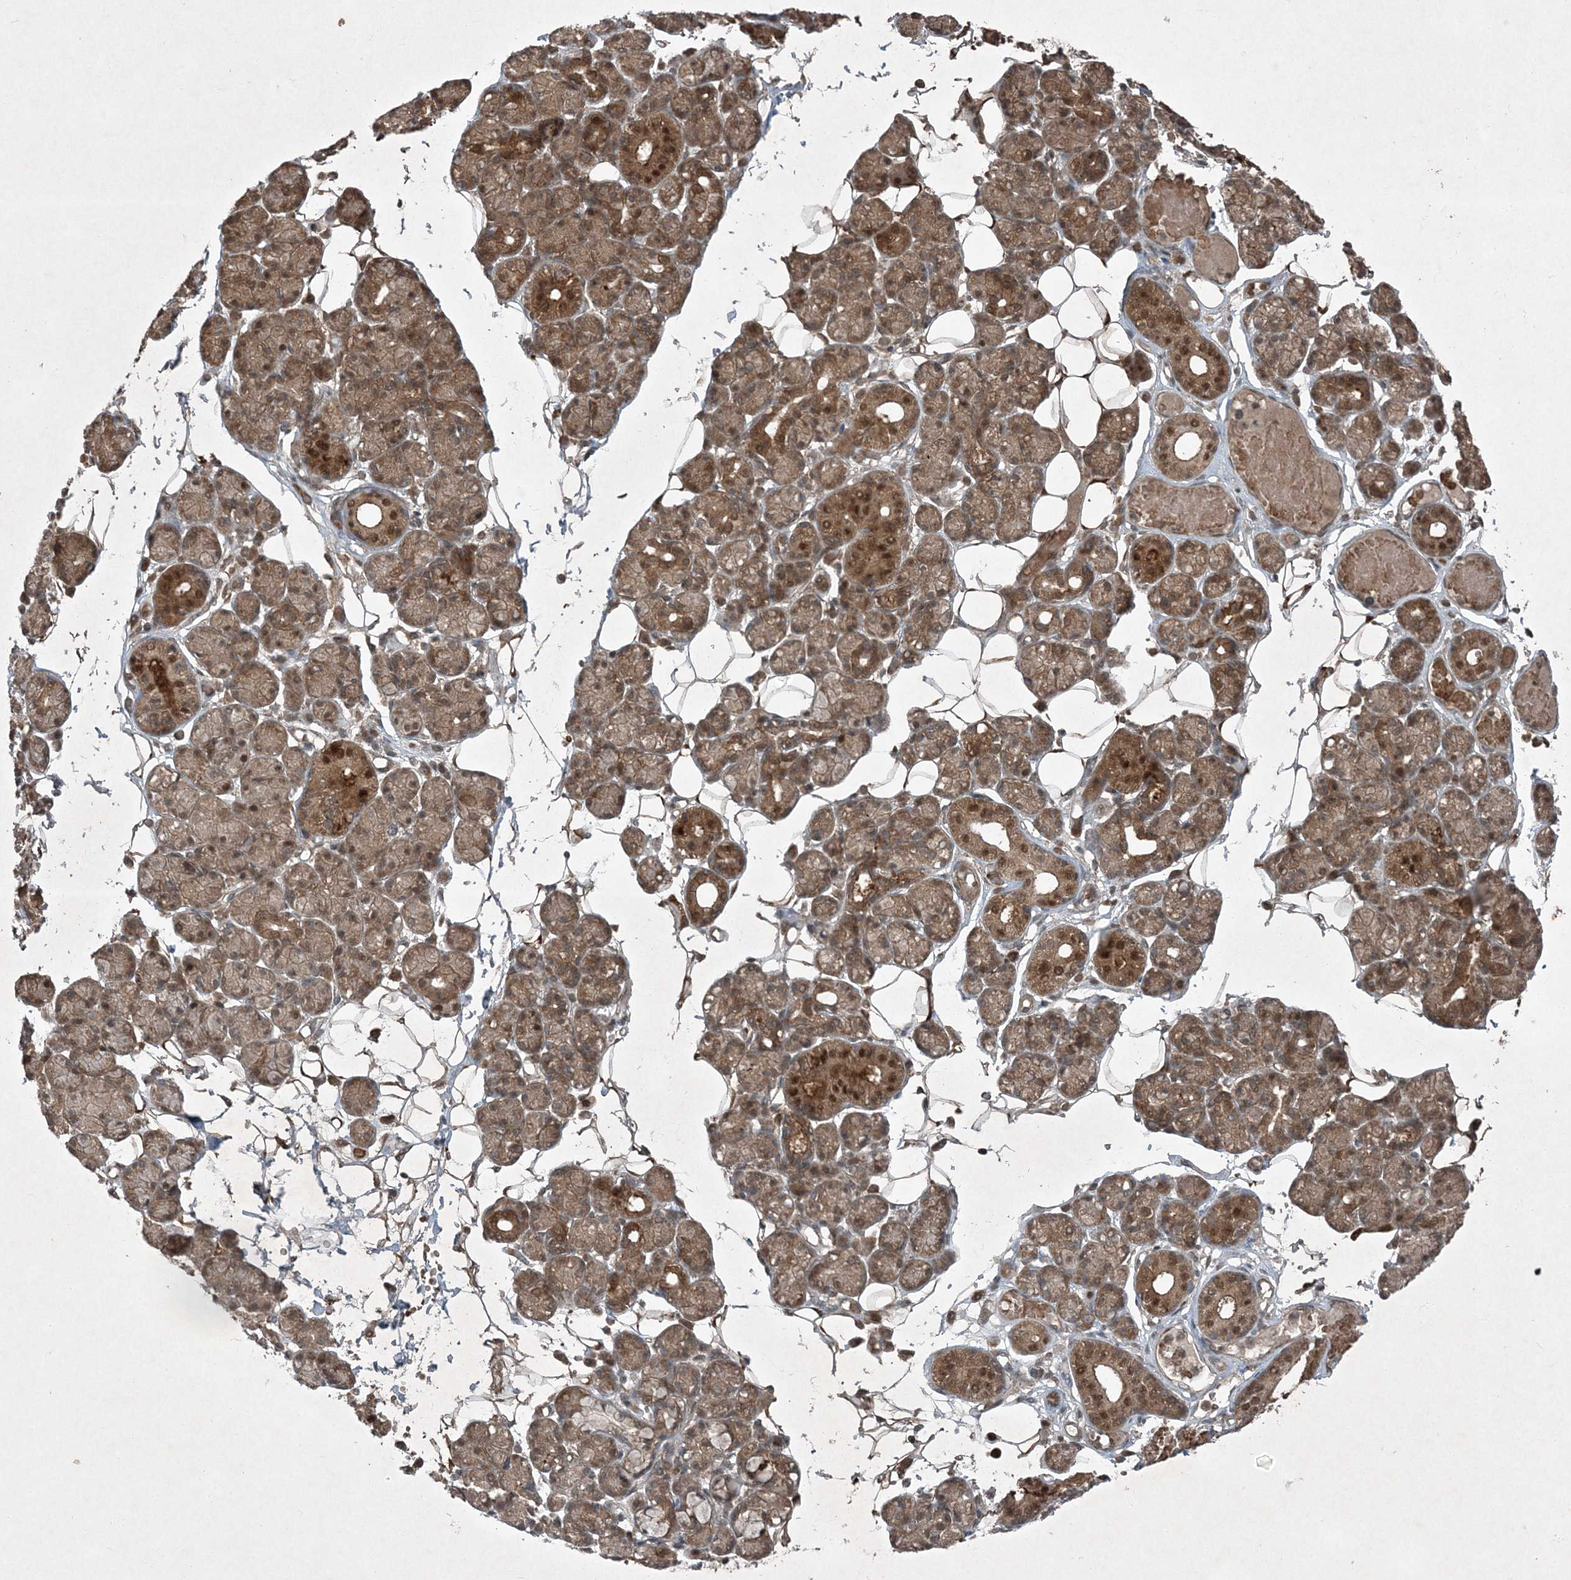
{"staining": {"intensity": "moderate", "quantity": ">75%", "location": "cytoplasmic/membranous,nuclear"}, "tissue": "salivary gland", "cell_type": "Glandular cells", "image_type": "normal", "snomed": [{"axis": "morphology", "description": "Normal tissue, NOS"}, {"axis": "topography", "description": "Salivary gland"}], "caption": "Immunohistochemical staining of normal salivary gland displays medium levels of moderate cytoplasmic/membranous,nuclear staining in approximately >75% of glandular cells.", "gene": "FBXL17", "patient": {"sex": "male", "age": 63}}